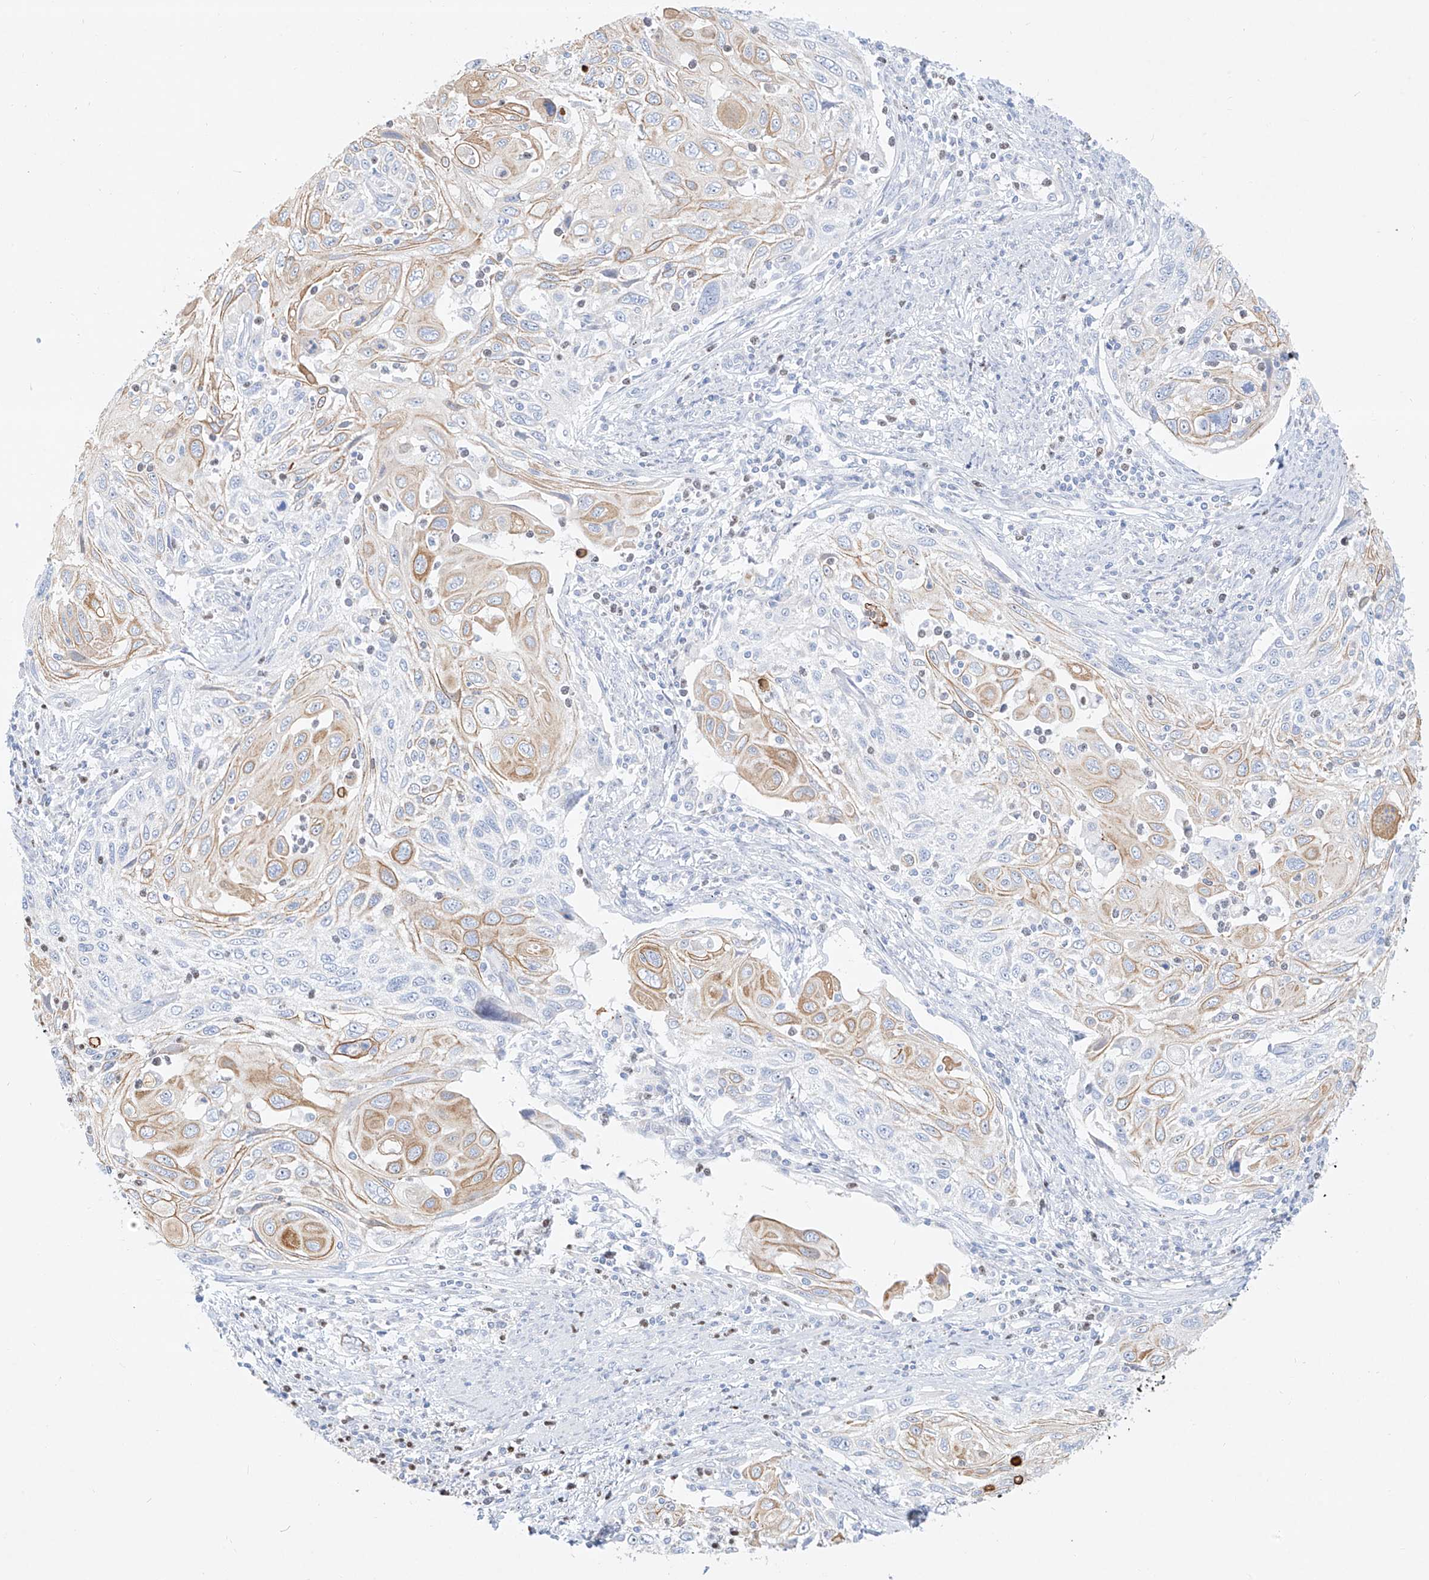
{"staining": {"intensity": "moderate", "quantity": "25%-75%", "location": "cytoplasmic/membranous"}, "tissue": "cervical cancer", "cell_type": "Tumor cells", "image_type": "cancer", "snomed": [{"axis": "morphology", "description": "Squamous cell carcinoma, NOS"}, {"axis": "topography", "description": "Cervix"}], "caption": "Cervical cancer (squamous cell carcinoma) stained with immunohistochemistry reveals moderate cytoplasmic/membranous staining in about 25%-75% of tumor cells.", "gene": "SNU13", "patient": {"sex": "female", "age": 70}}